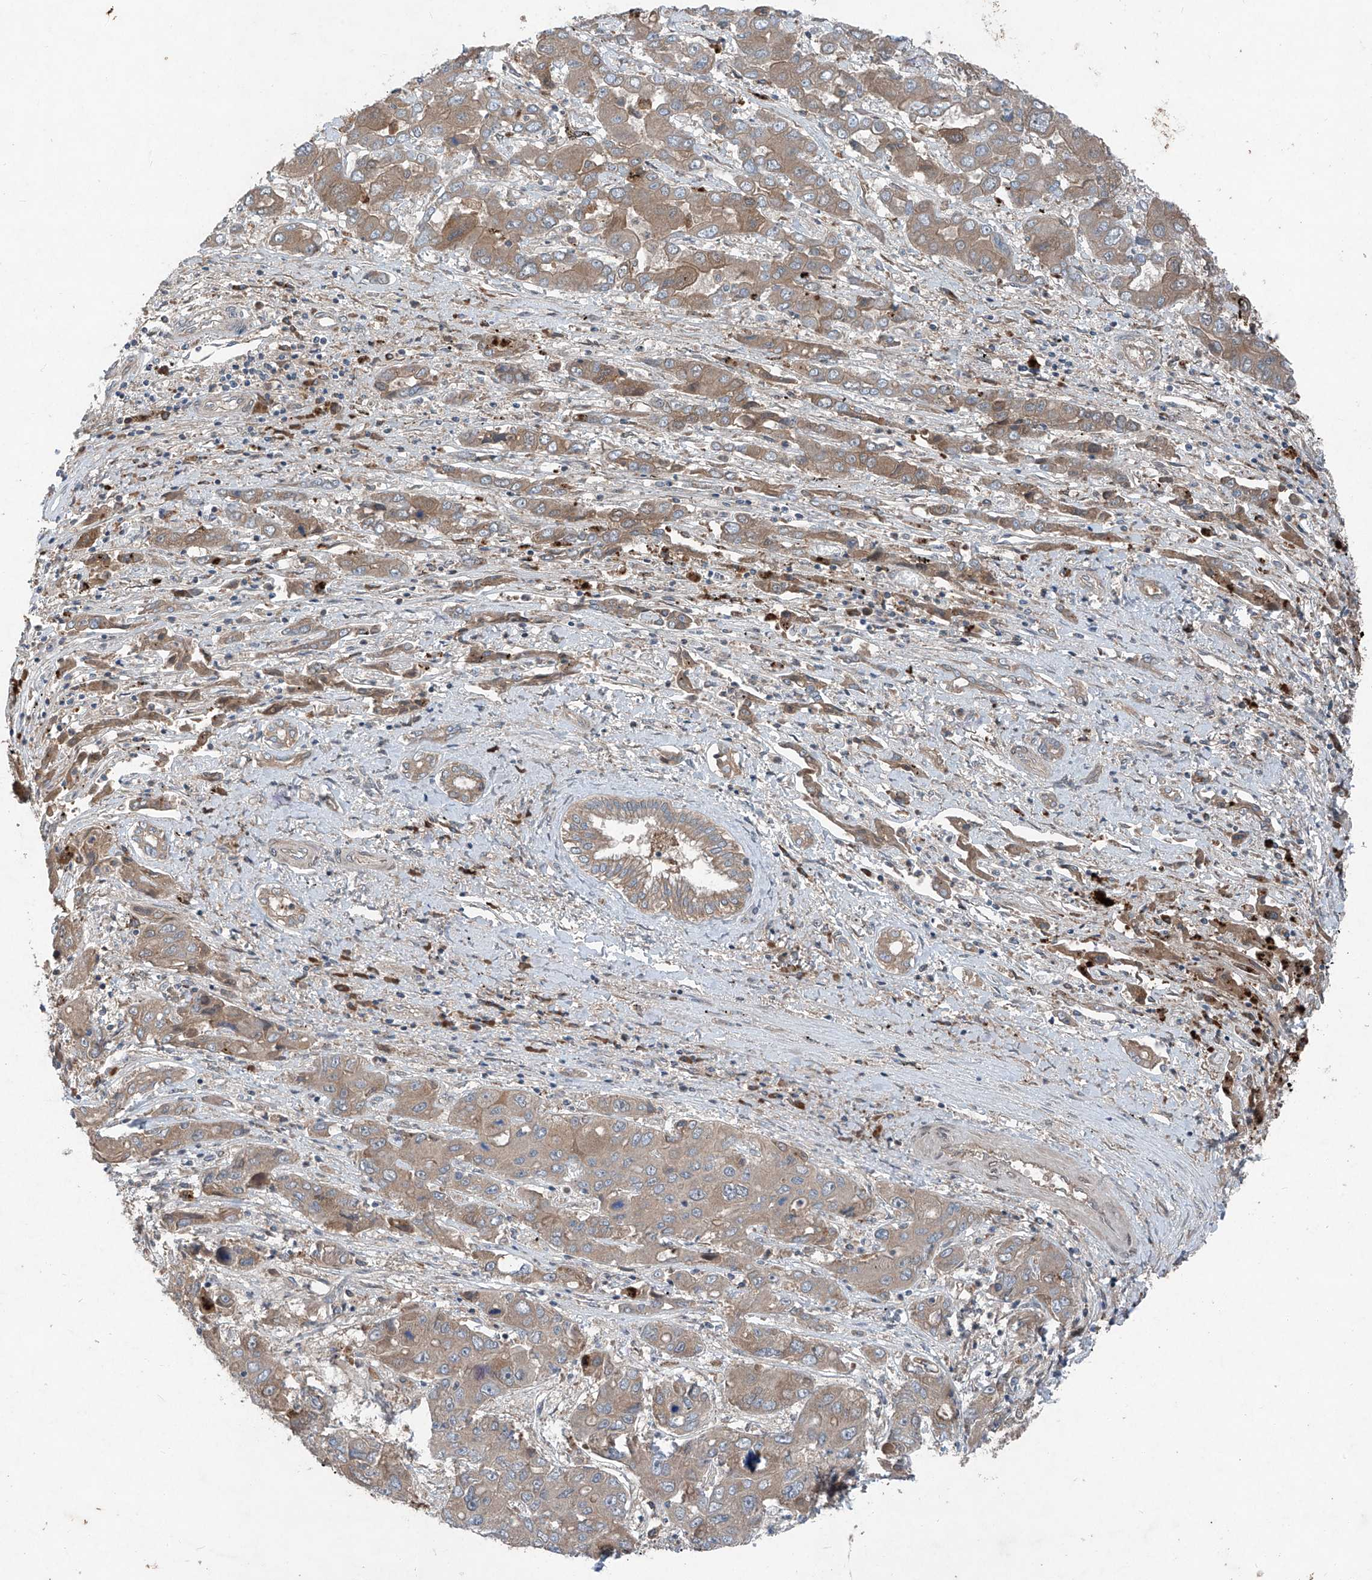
{"staining": {"intensity": "weak", "quantity": ">75%", "location": "cytoplasmic/membranous"}, "tissue": "liver cancer", "cell_type": "Tumor cells", "image_type": "cancer", "snomed": [{"axis": "morphology", "description": "Cholangiocarcinoma"}, {"axis": "topography", "description": "Liver"}], "caption": "Cholangiocarcinoma (liver) stained with IHC demonstrates weak cytoplasmic/membranous staining in about >75% of tumor cells.", "gene": "FOXRED2", "patient": {"sex": "male", "age": 67}}